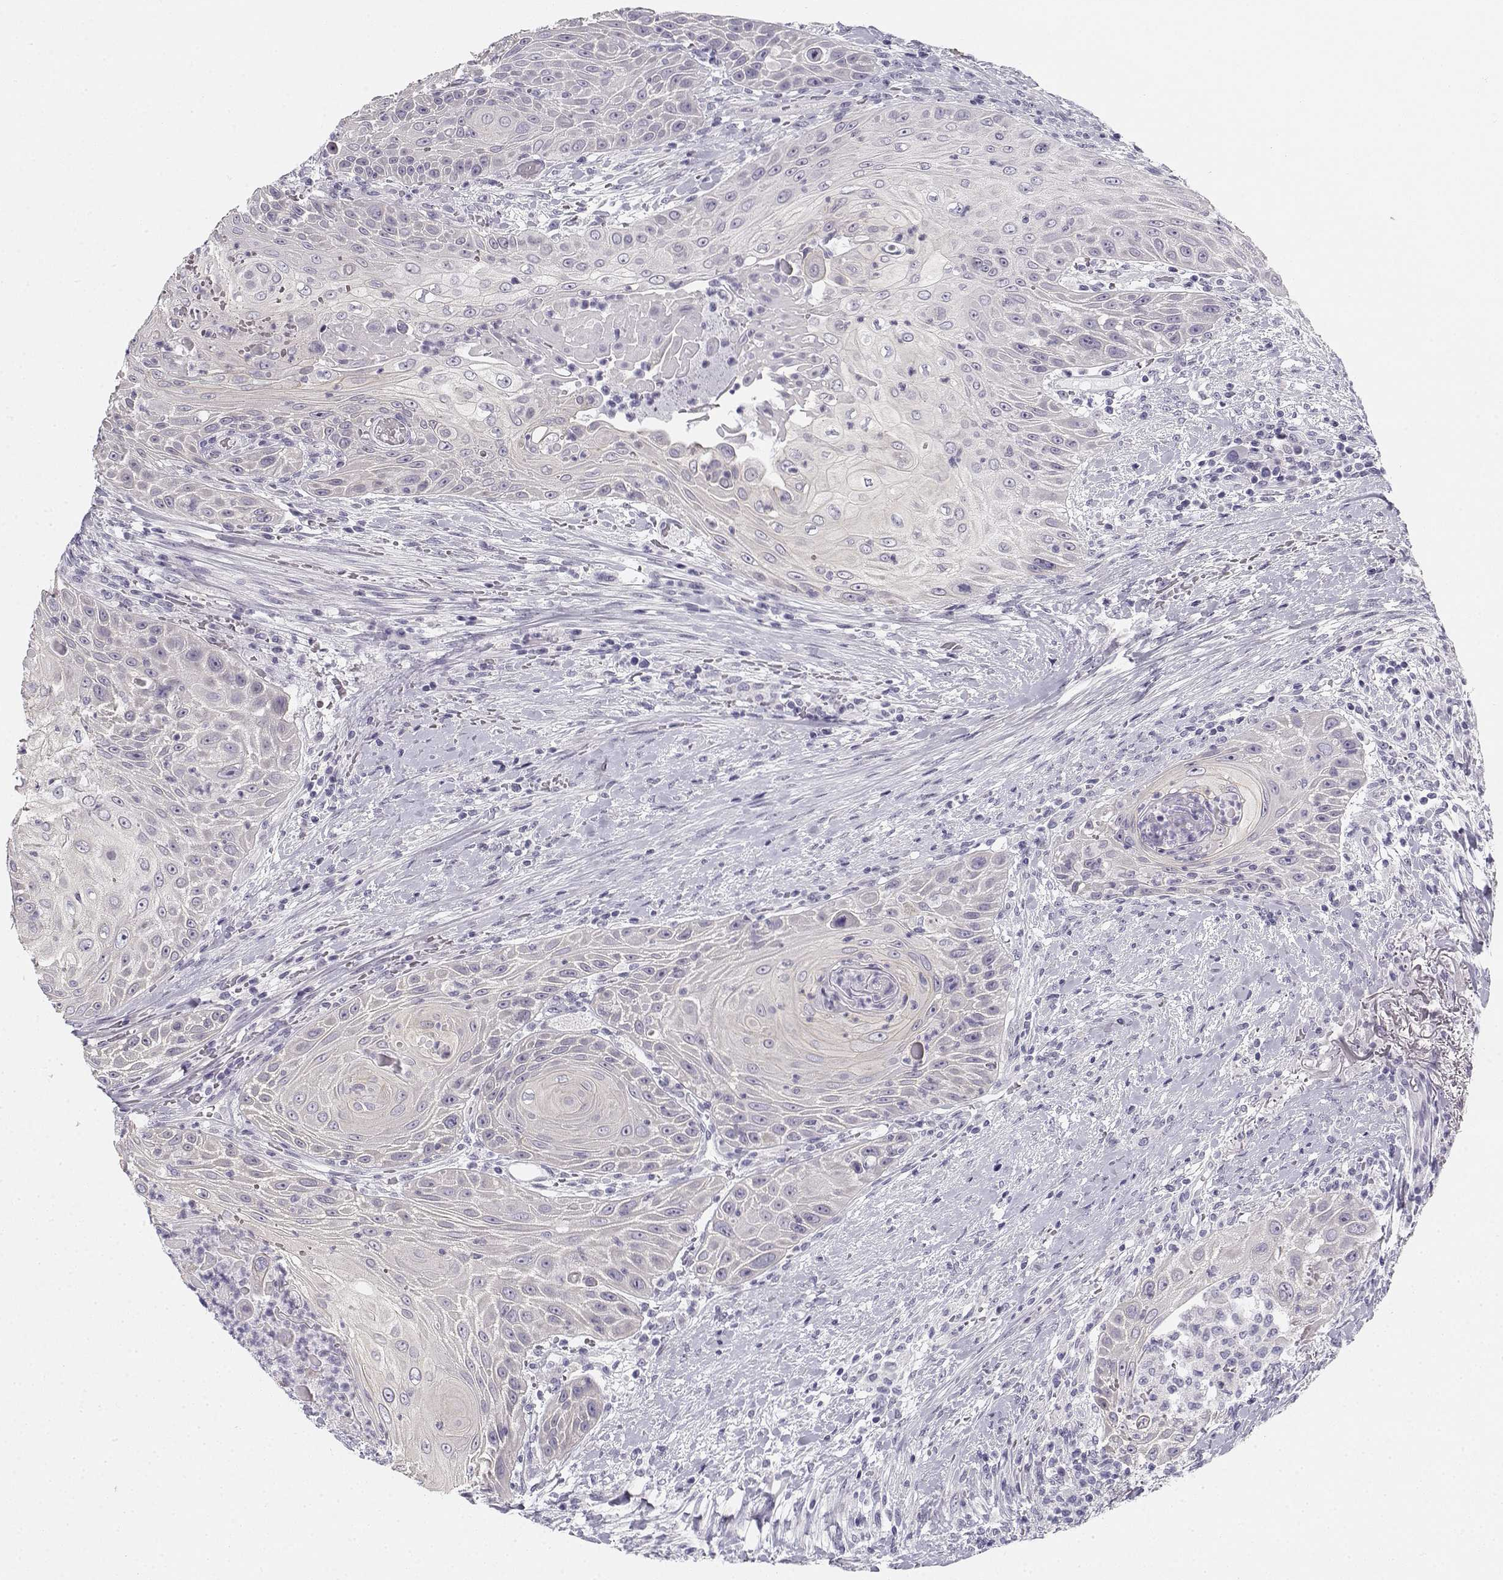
{"staining": {"intensity": "negative", "quantity": "none", "location": "none"}, "tissue": "head and neck cancer", "cell_type": "Tumor cells", "image_type": "cancer", "snomed": [{"axis": "morphology", "description": "Squamous cell carcinoma, NOS"}, {"axis": "topography", "description": "Head-Neck"}], "caption": "Head and neck squamous cell carcinoma stained for a protein using IHC shows no staining tumor cells.", "gene": "CREB3L3", "patient": {"sex": "male", "age": 69}}